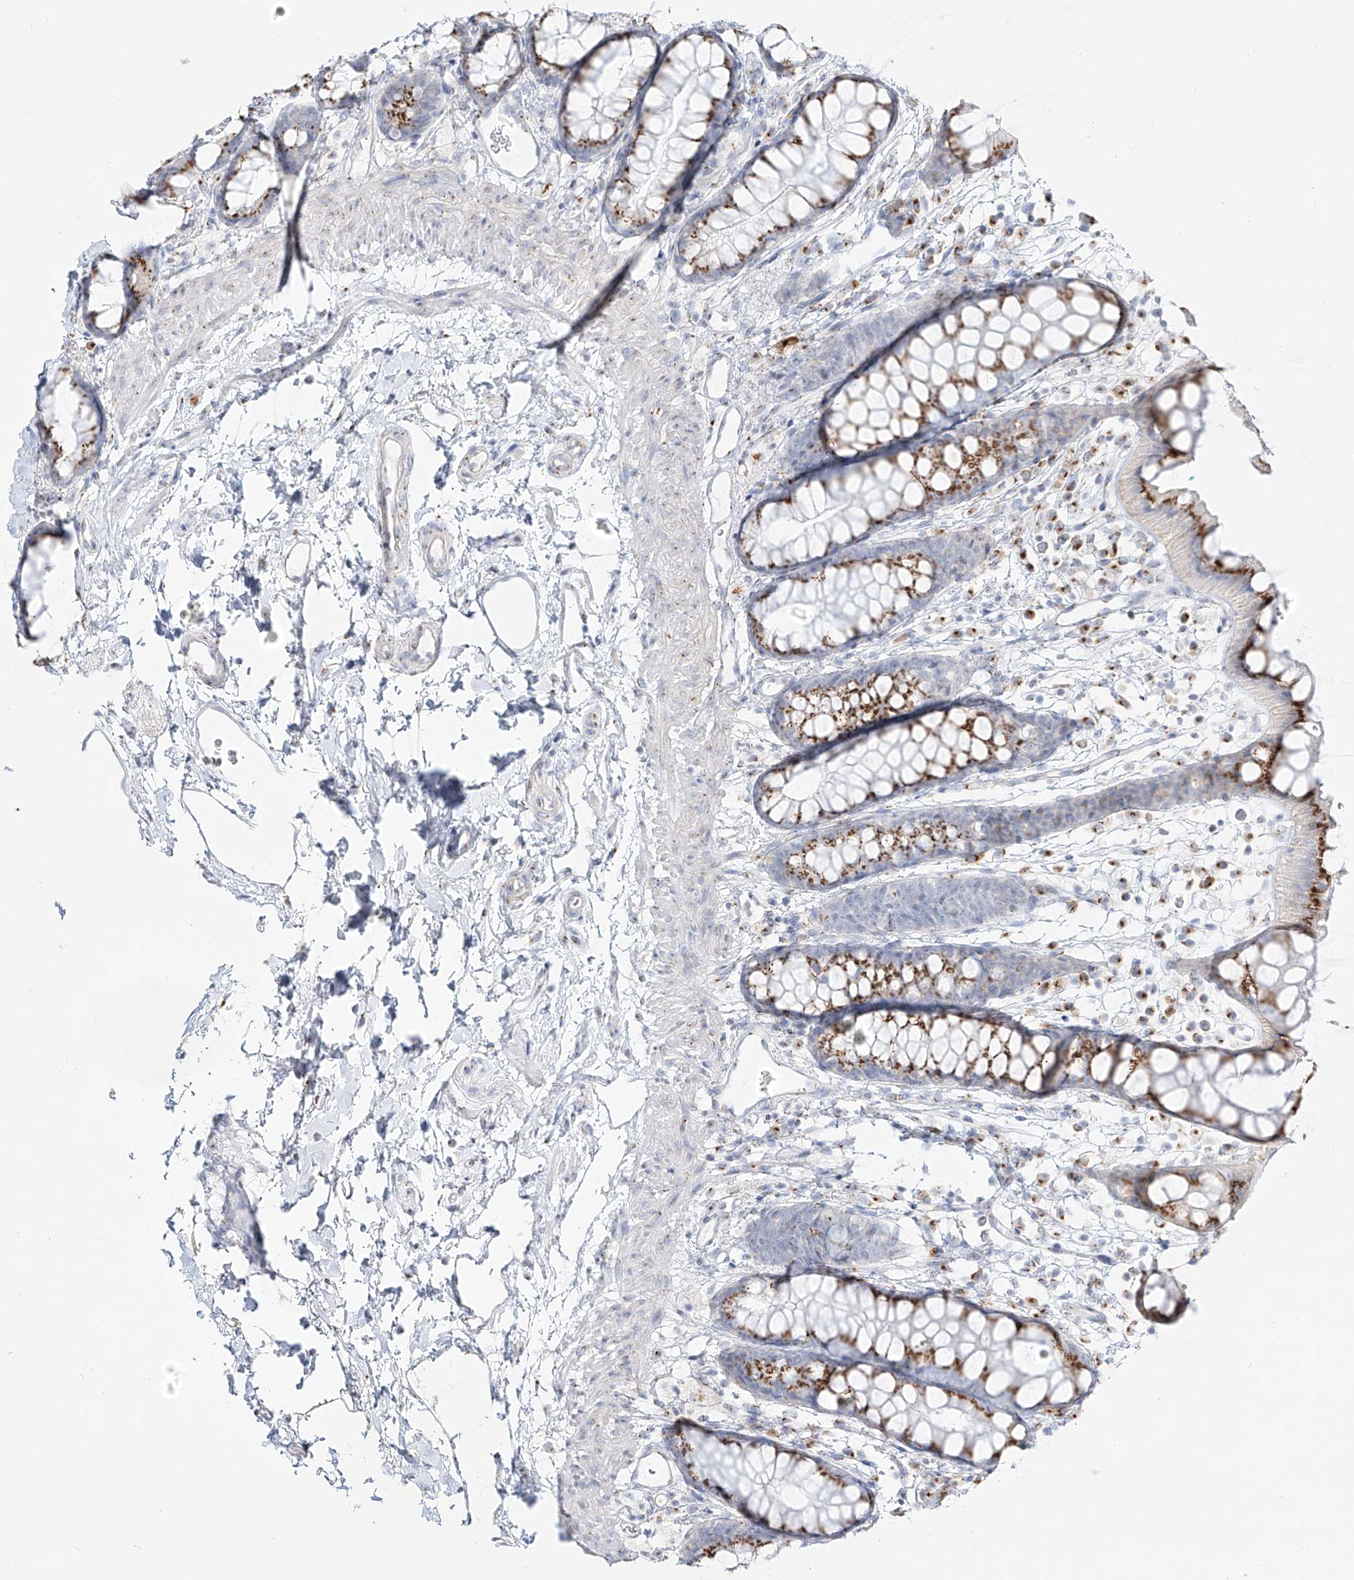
{"staining": {"intensity": "moderate", "quantity": ">75%", "location": "cytoplasmic/membranous"}, "tissue": "rectum", "cell_type": "Glandular cells", "image_type": "normal", "snomed": [{"axis": "morphology", "description": "Normal tissue, NOS"}, {"axis": "topography", "description": "Rectum"}], "caption": "This photomicrograph demonstrates unremarkable rectum stained with immunohistochemistry to label a protein in brown. The cytoplasmic/membranous of glandular cells show moderate positivity for the protein. Nuclei are counter-stained blue.", "gene": "BSDC1", "patient": {"sex": "female", "age": 65}}